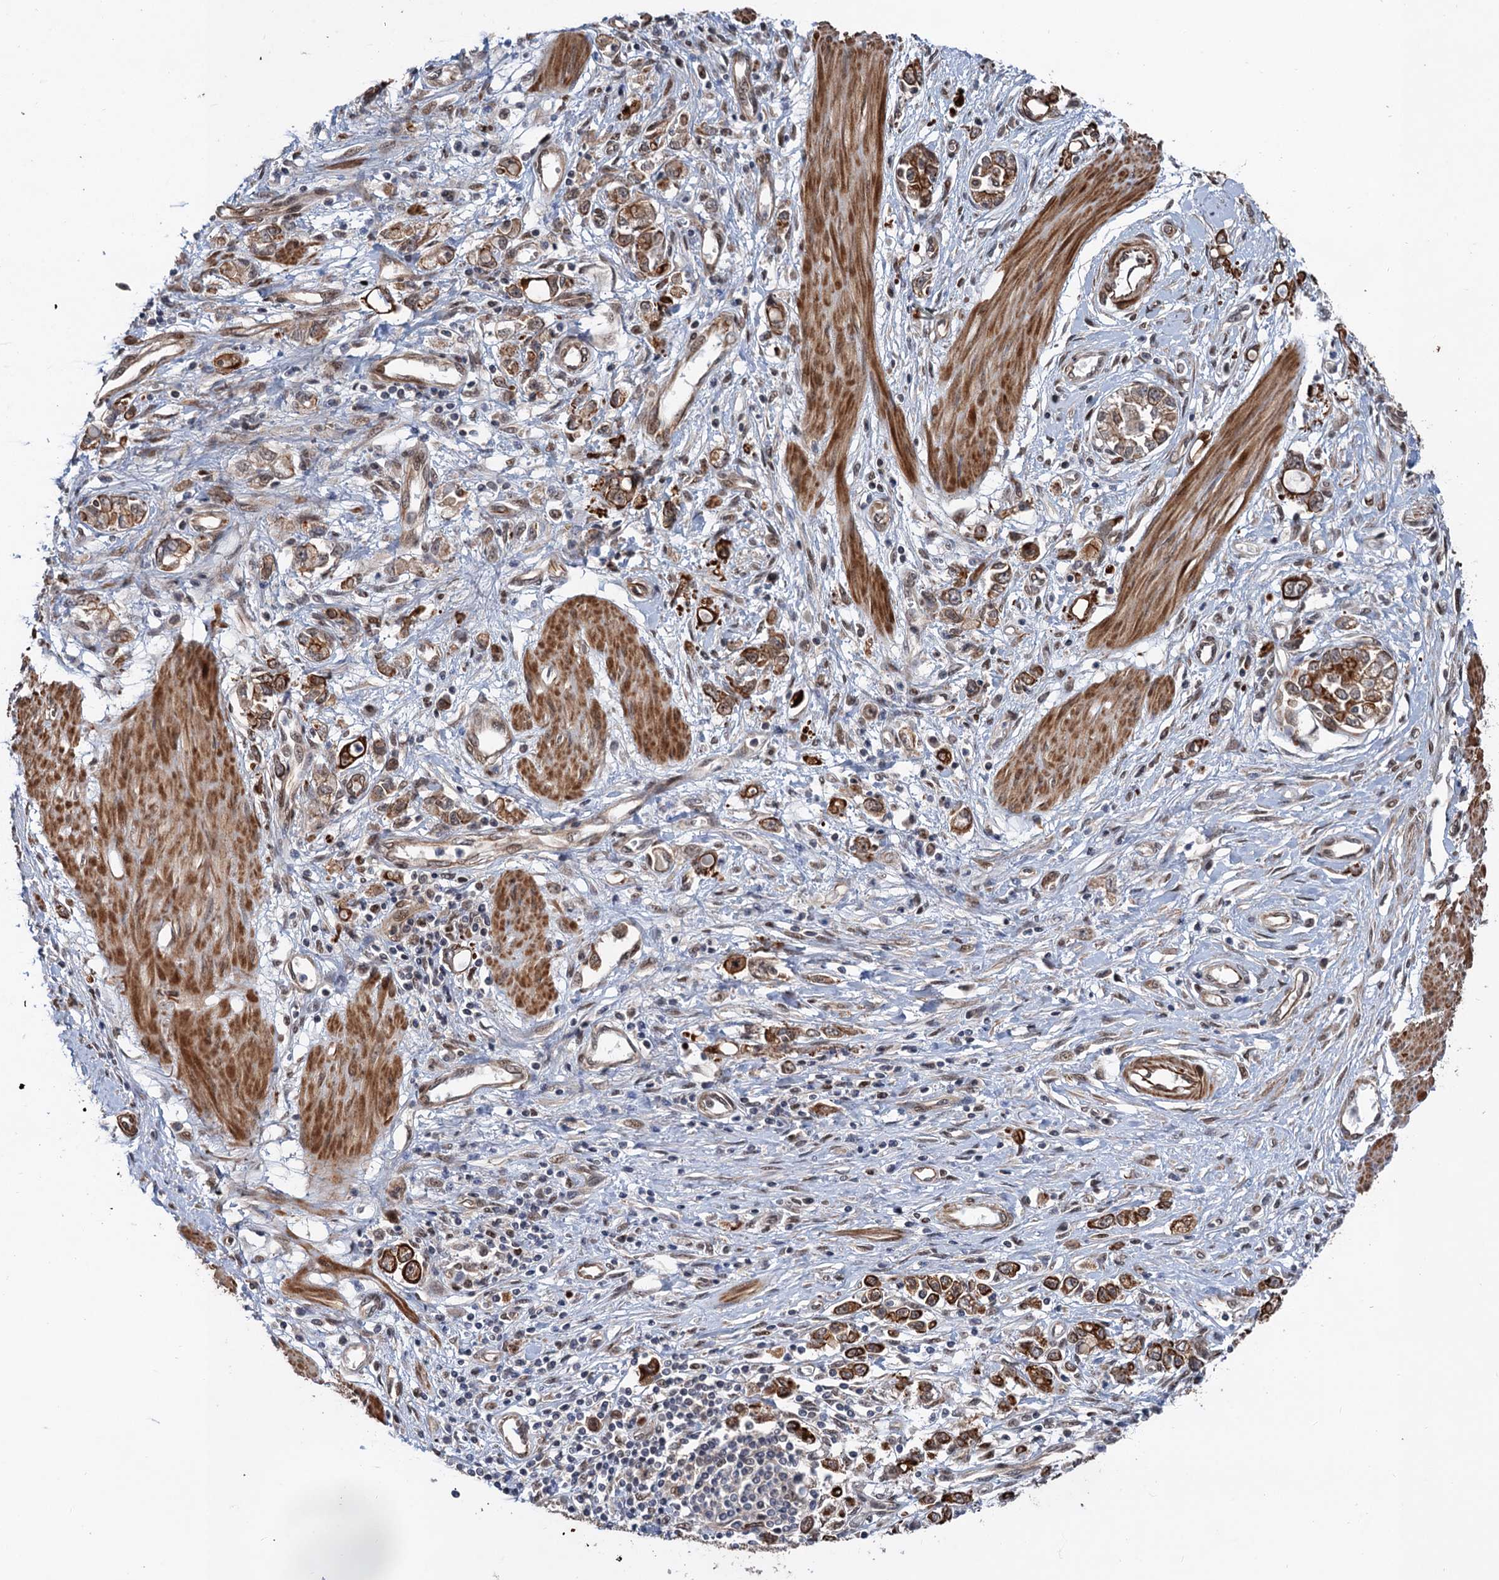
{"staining": {"intensity": "strong", "quantity": "25%-75%", "location": "cytoplasmic/membranous"}, "tissue": "stomach cancer", "cell_type": "Tumor cells", "image_type": "cancer", "snomed": [{"axis": "morphology", "description": "Adenocarcinoma, NOS"}, {"axis": "topography", "description": "Stomach"}], "caption": "Stomach cancer (adenocarcinoma) stained with DAB (3,3'-diaminobenzidine) immunohistochemistry (IHC) demonstrates high levels of strong cytoplasmic/membranous positivity in approximately 25%-75% of tumor cells. The protein is shown in brown color, while the nuclei are stained blue.", "gene": "TTC31", "patient": {"sex": "female", "age": 76}}